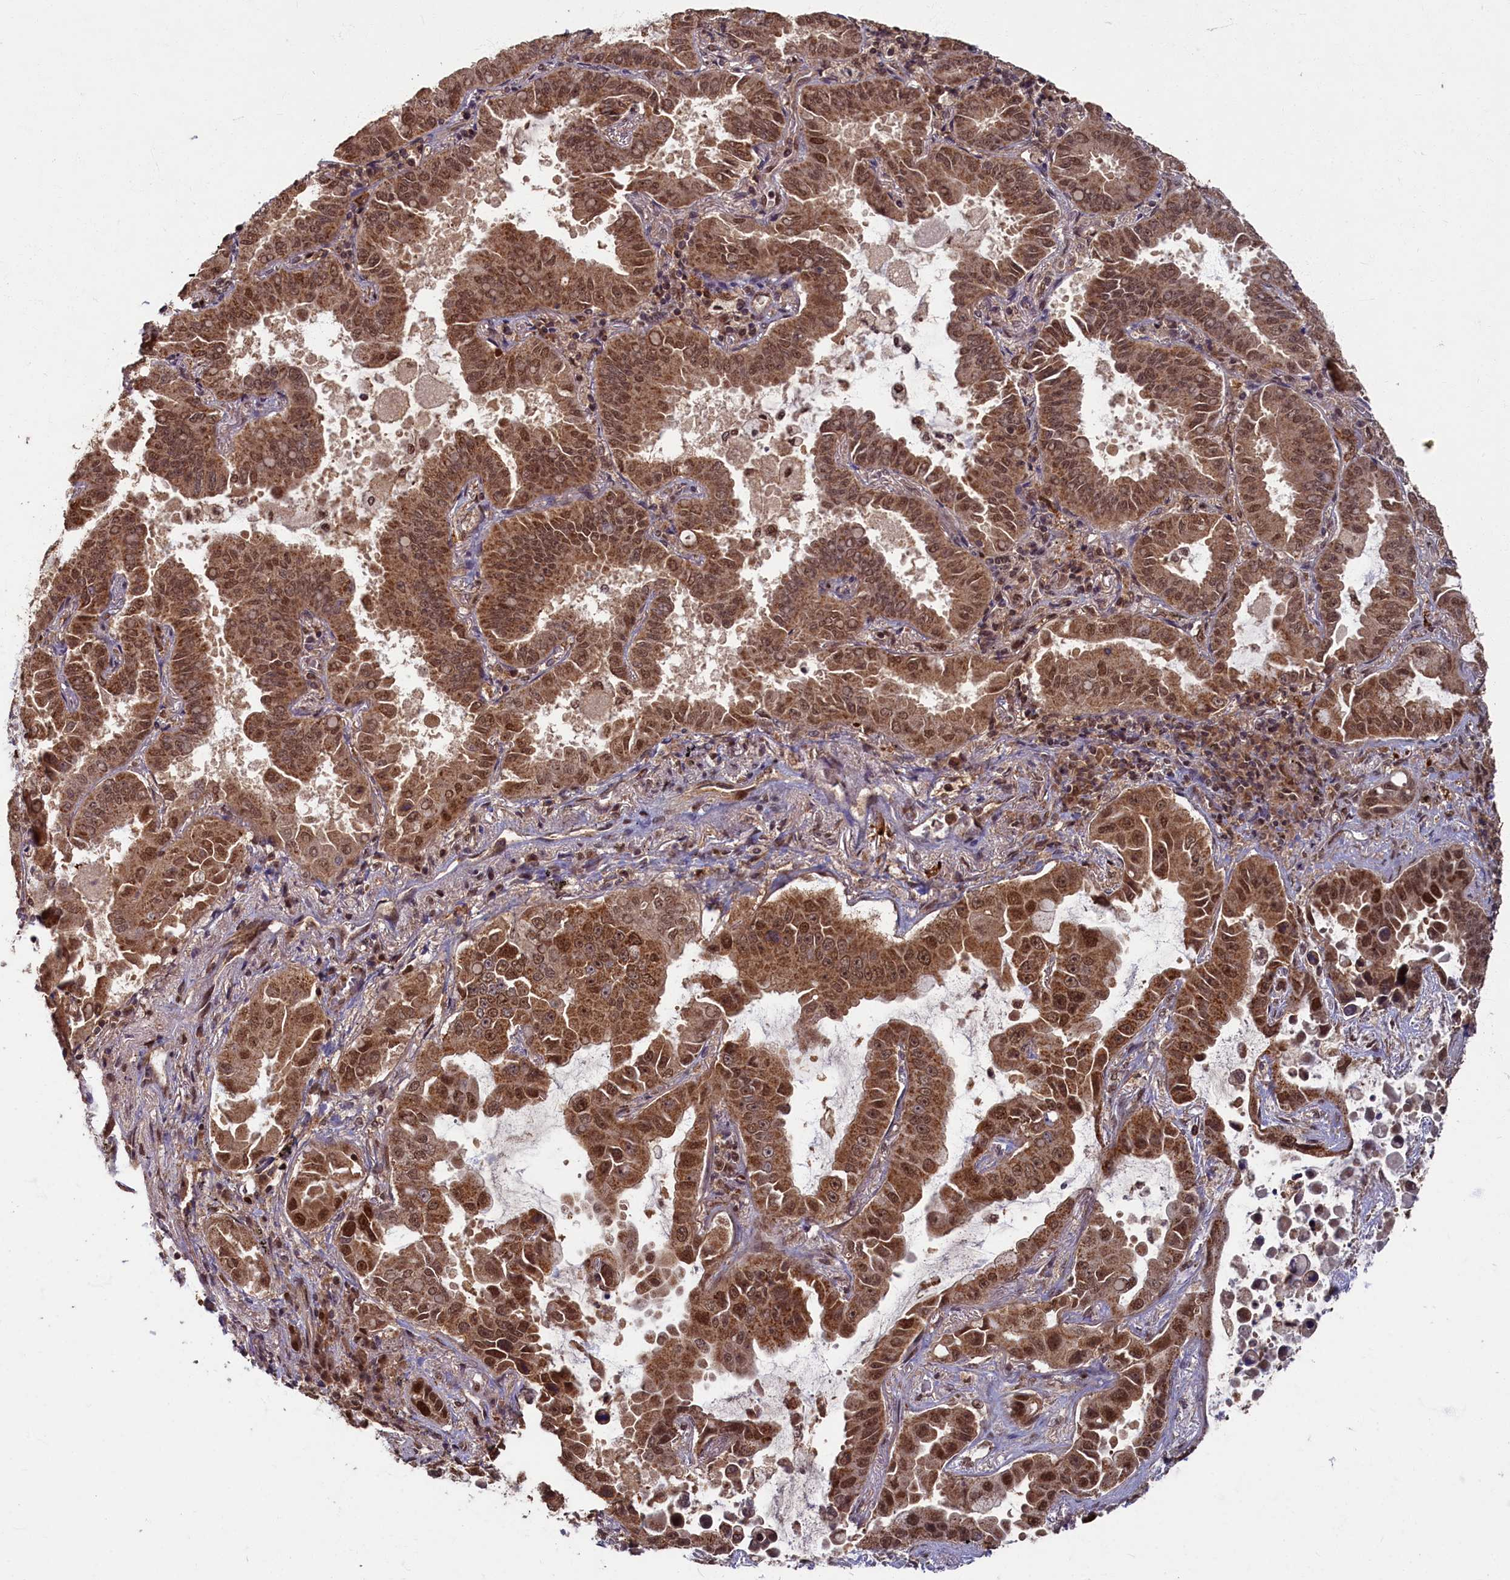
{"staining": {"intensity": "strong", "quantity": ">75%", "location": "cytoplasmic/membranous,nuclear"}, "tissue": "lung cancer", "cell_type": "Tumor cells", "image_type": "cancer", "snomed": [{"axis": "morphology", "description": "Adenocarcinoma, NOS"}, {"axis": "topography", "description": "Lung"}], "caption": "A high-resolution photomicrograph shows immunohistochemistry staining of lung adenocarcinoma, which displays strong cytoplasmic/membranous and nuclear positivity in about >75% of tumor cells.", "gene": "BRCA1", "patient": {"sex": "male", "age": 64}}